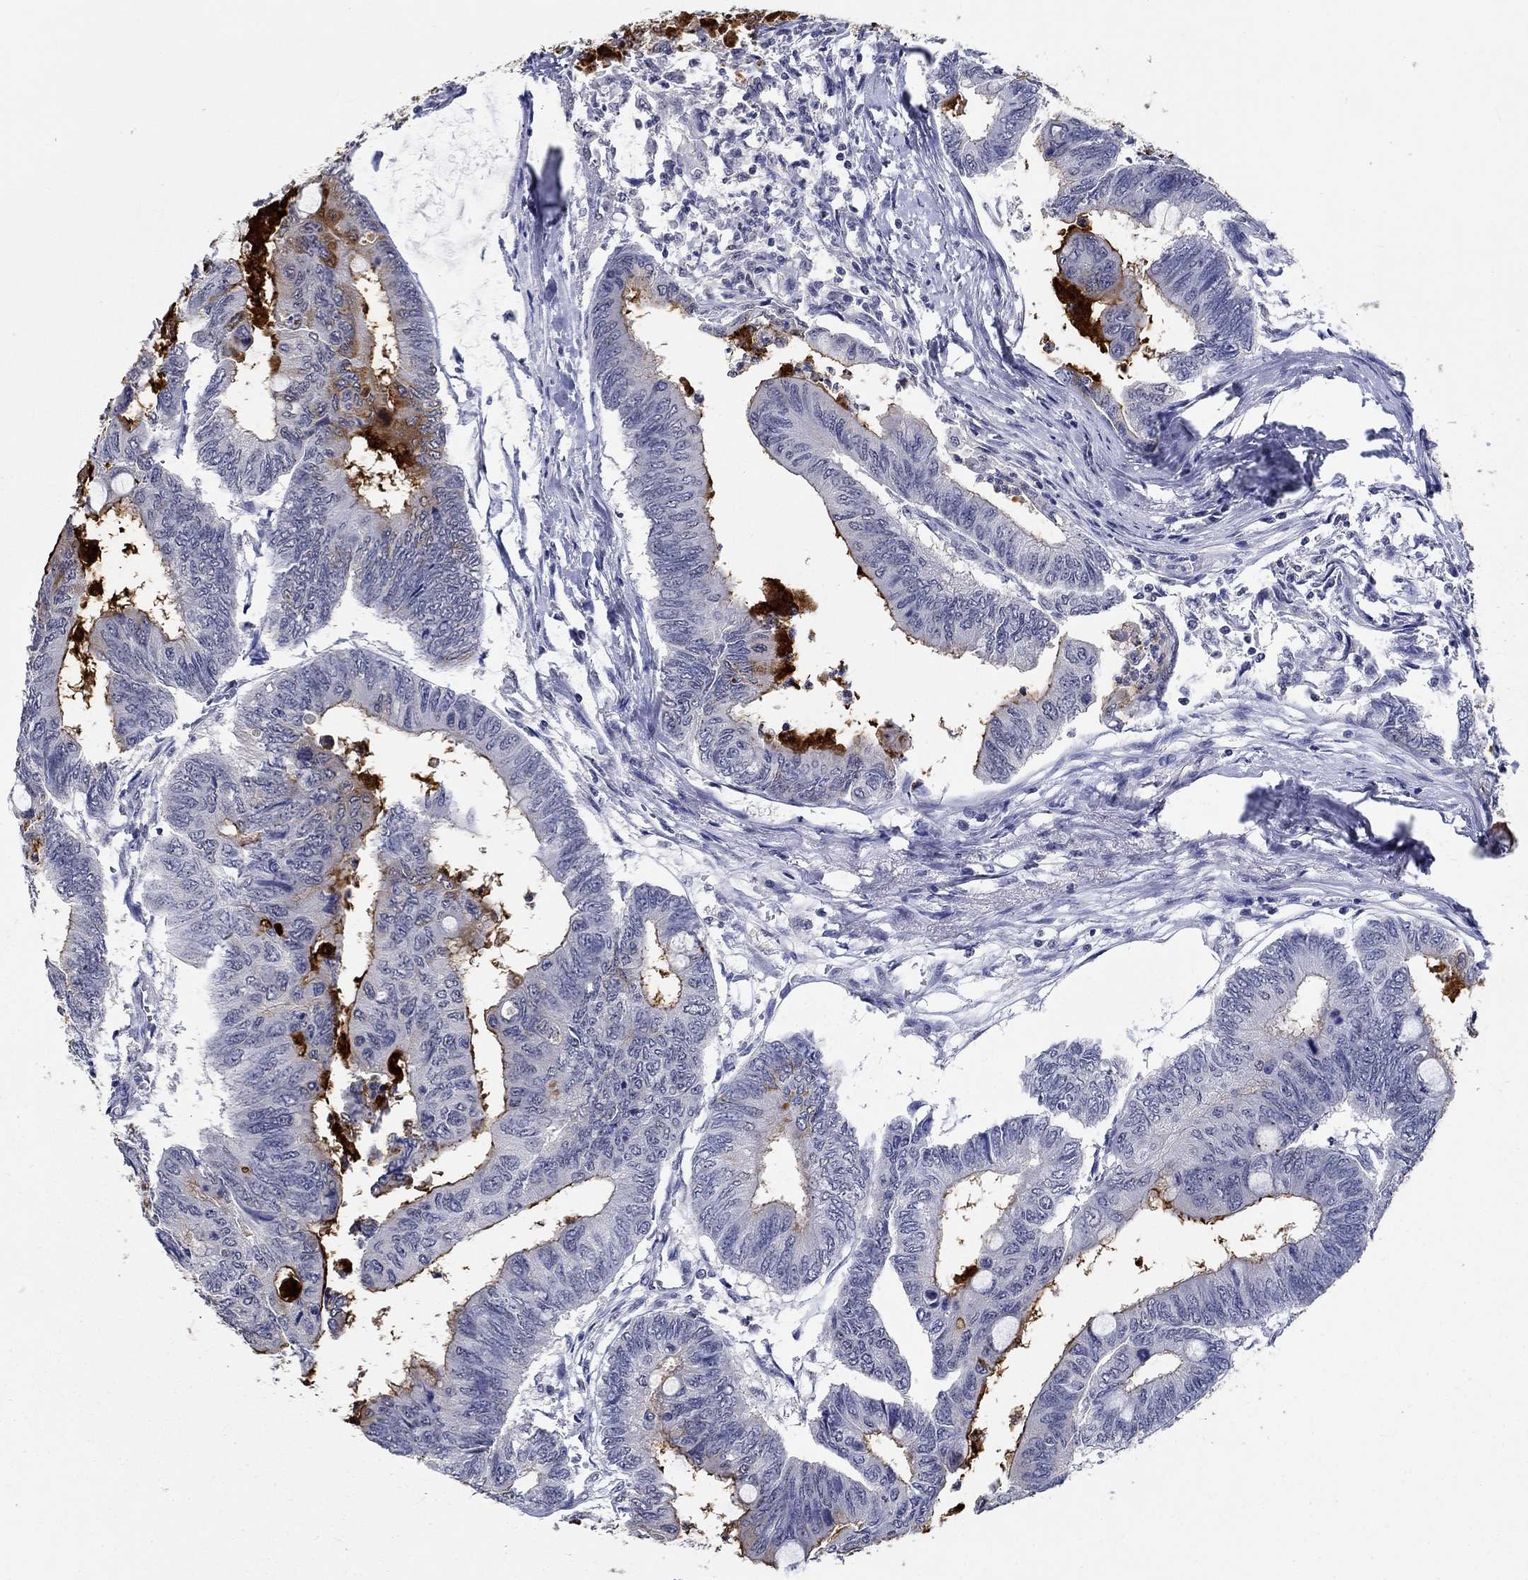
{"staining": {"intensity": "moderate", "quantity": "<25%", "location": "cytoplasmic/membranous"}, "tissue": "colorectal cancer", "cell_type": "Tumor cells", "image_type": "cancer", "snomed": [{"axis": "morphology", "description": "Normal tissue, NOS"}, {"axis": "morphology", "description": "Adenocarcinoma, NOS"}, {"axis": "topography", "description": "Rectum"}, {"axis": "topography", "description": "Peripheral nerve tissue"}], "caption": "IHC of human adenocarcinoma (colorectal) shows low levels of moderate cytoplasmic/membranous positivity in about <25% of tumor cells. (DAB = brown stain, brightfield microscopy at high magnification).", "gene": "GRIN1", "patient": {"sex": "male", "age": 92}}